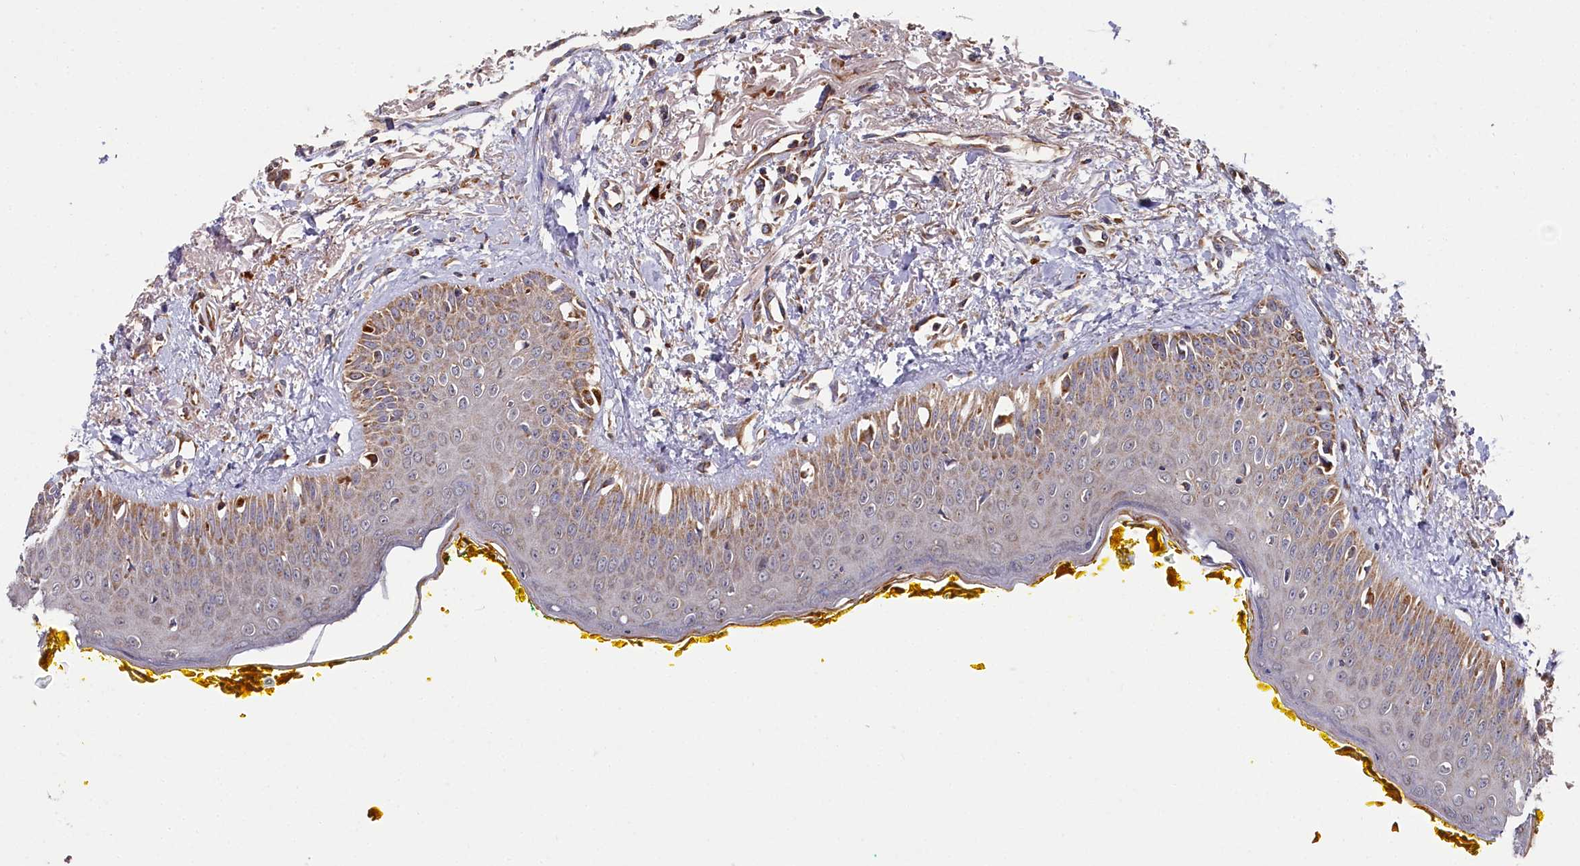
{"staining": {"intensity": "moderate", "quantity": "25%-75%", "location": "cytoplasmic/membranous"}, "tissue": "oral mucosa", "cell_type": "Squamous epithelial cells", "image_type": "normal", "snomed": [{"axis": "morphology", "description": "Normal tissue, NOS"}, {"axis": "topography", "description": "Oral tissue"}], "caption": "Human oral mucosa stained with a brown dye exhibits moderate cytoplasmic/membranous positive staining in about 25%-75% of squamous epithelial cells.", "gene": "HAUS2", "patient": {"sex": "female", "age": 70}}